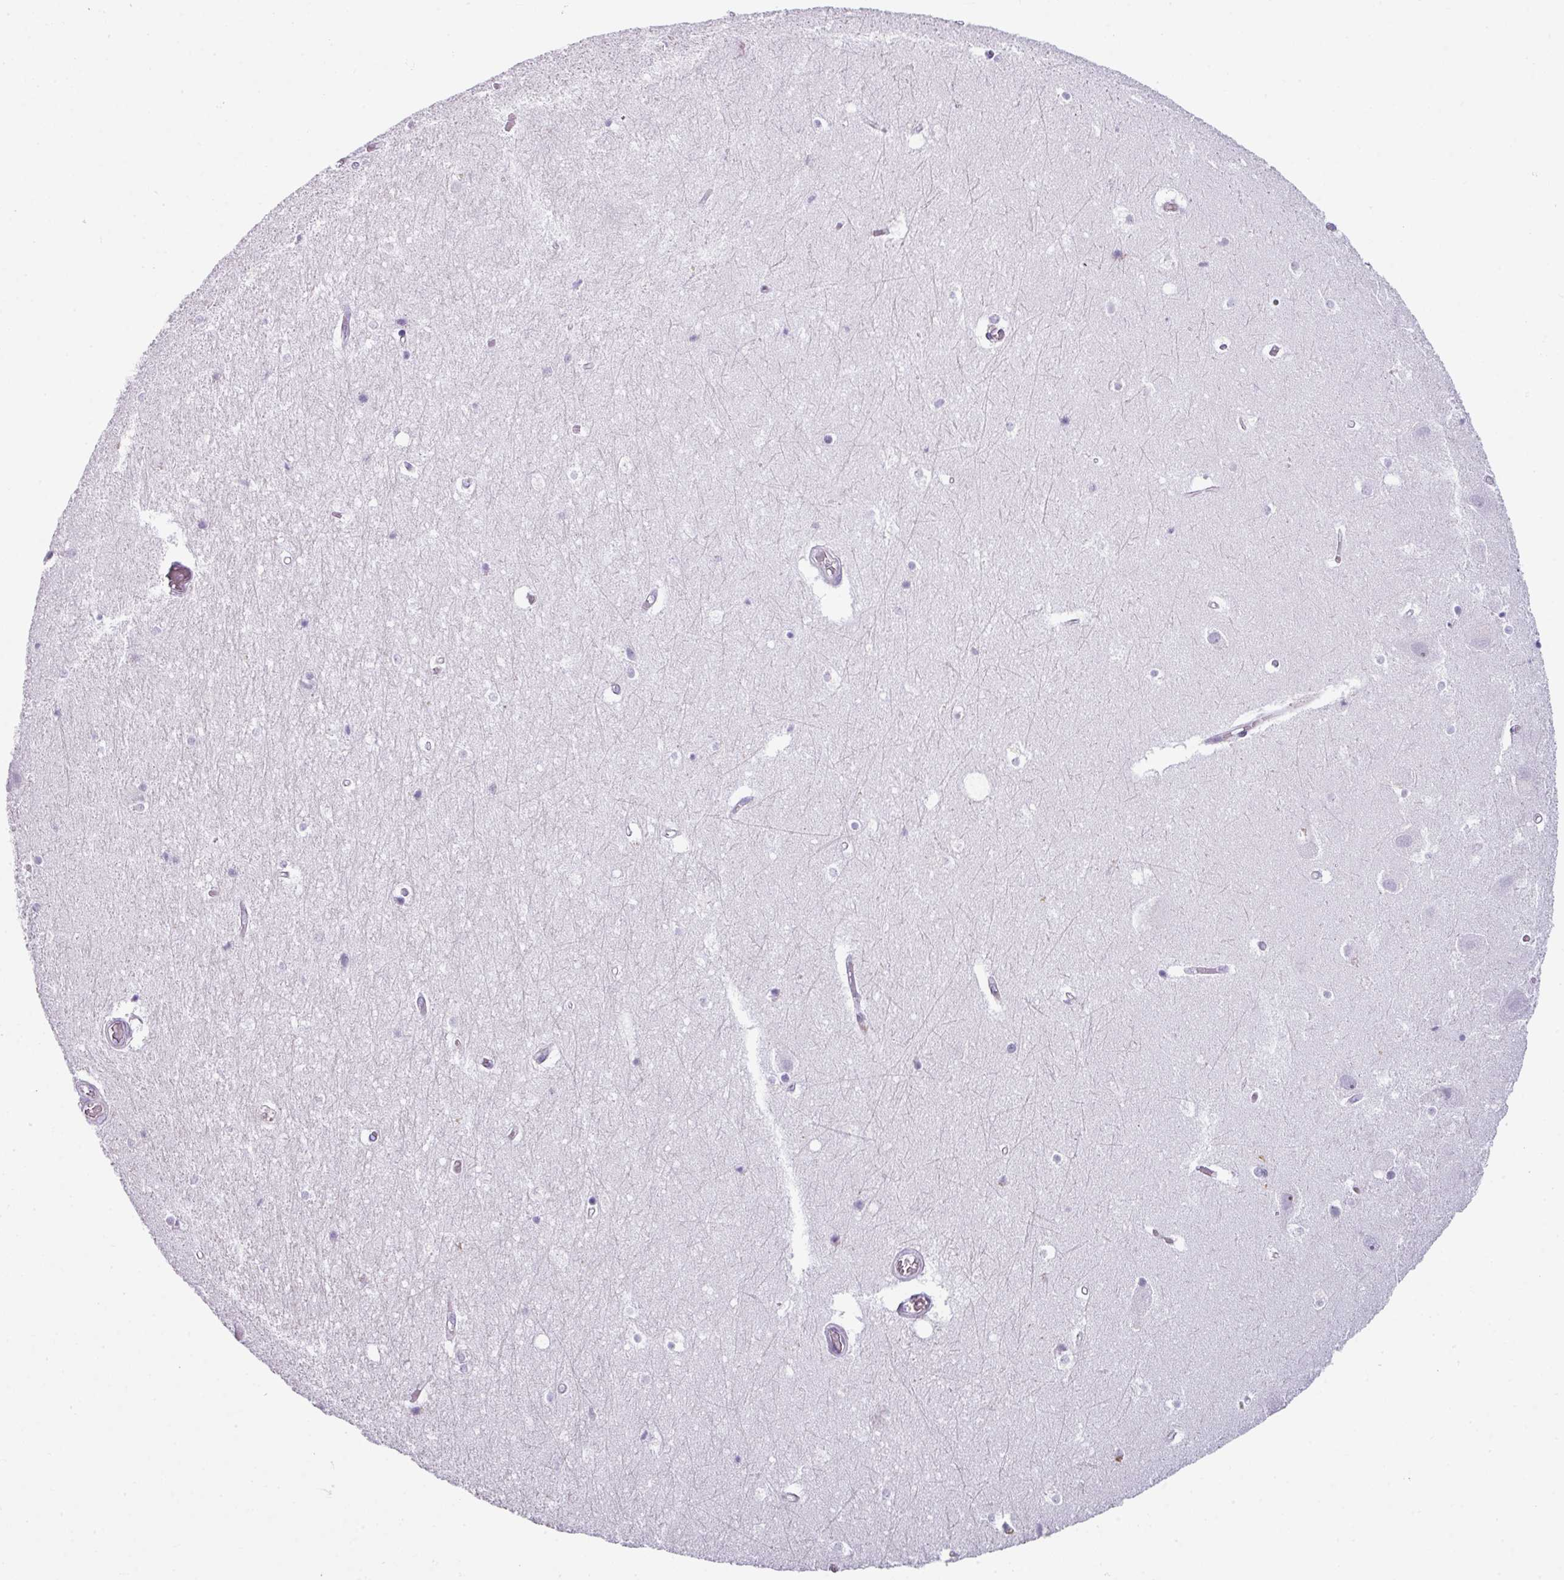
{"staining": {"intensity": "negative", "quantity": "none", "location": "none"}, "tissue": "hippocampus", "cell_type": "Glial cells", "image_type": "normal", "snomed": [{"axis": "morphology", "description": "Normal tissue, NOS"}, {"axis": "topography", "description": "Hippocampus"}], "caption": "Glial cells show no significant protein expression in unremarkable hippocampus. The staining is performed using DAB brown chromogen with nuclei counter-stained in using hematoxylin.", "gene": "STAT5A", "patient": {"sex": "female", "age": 52}}